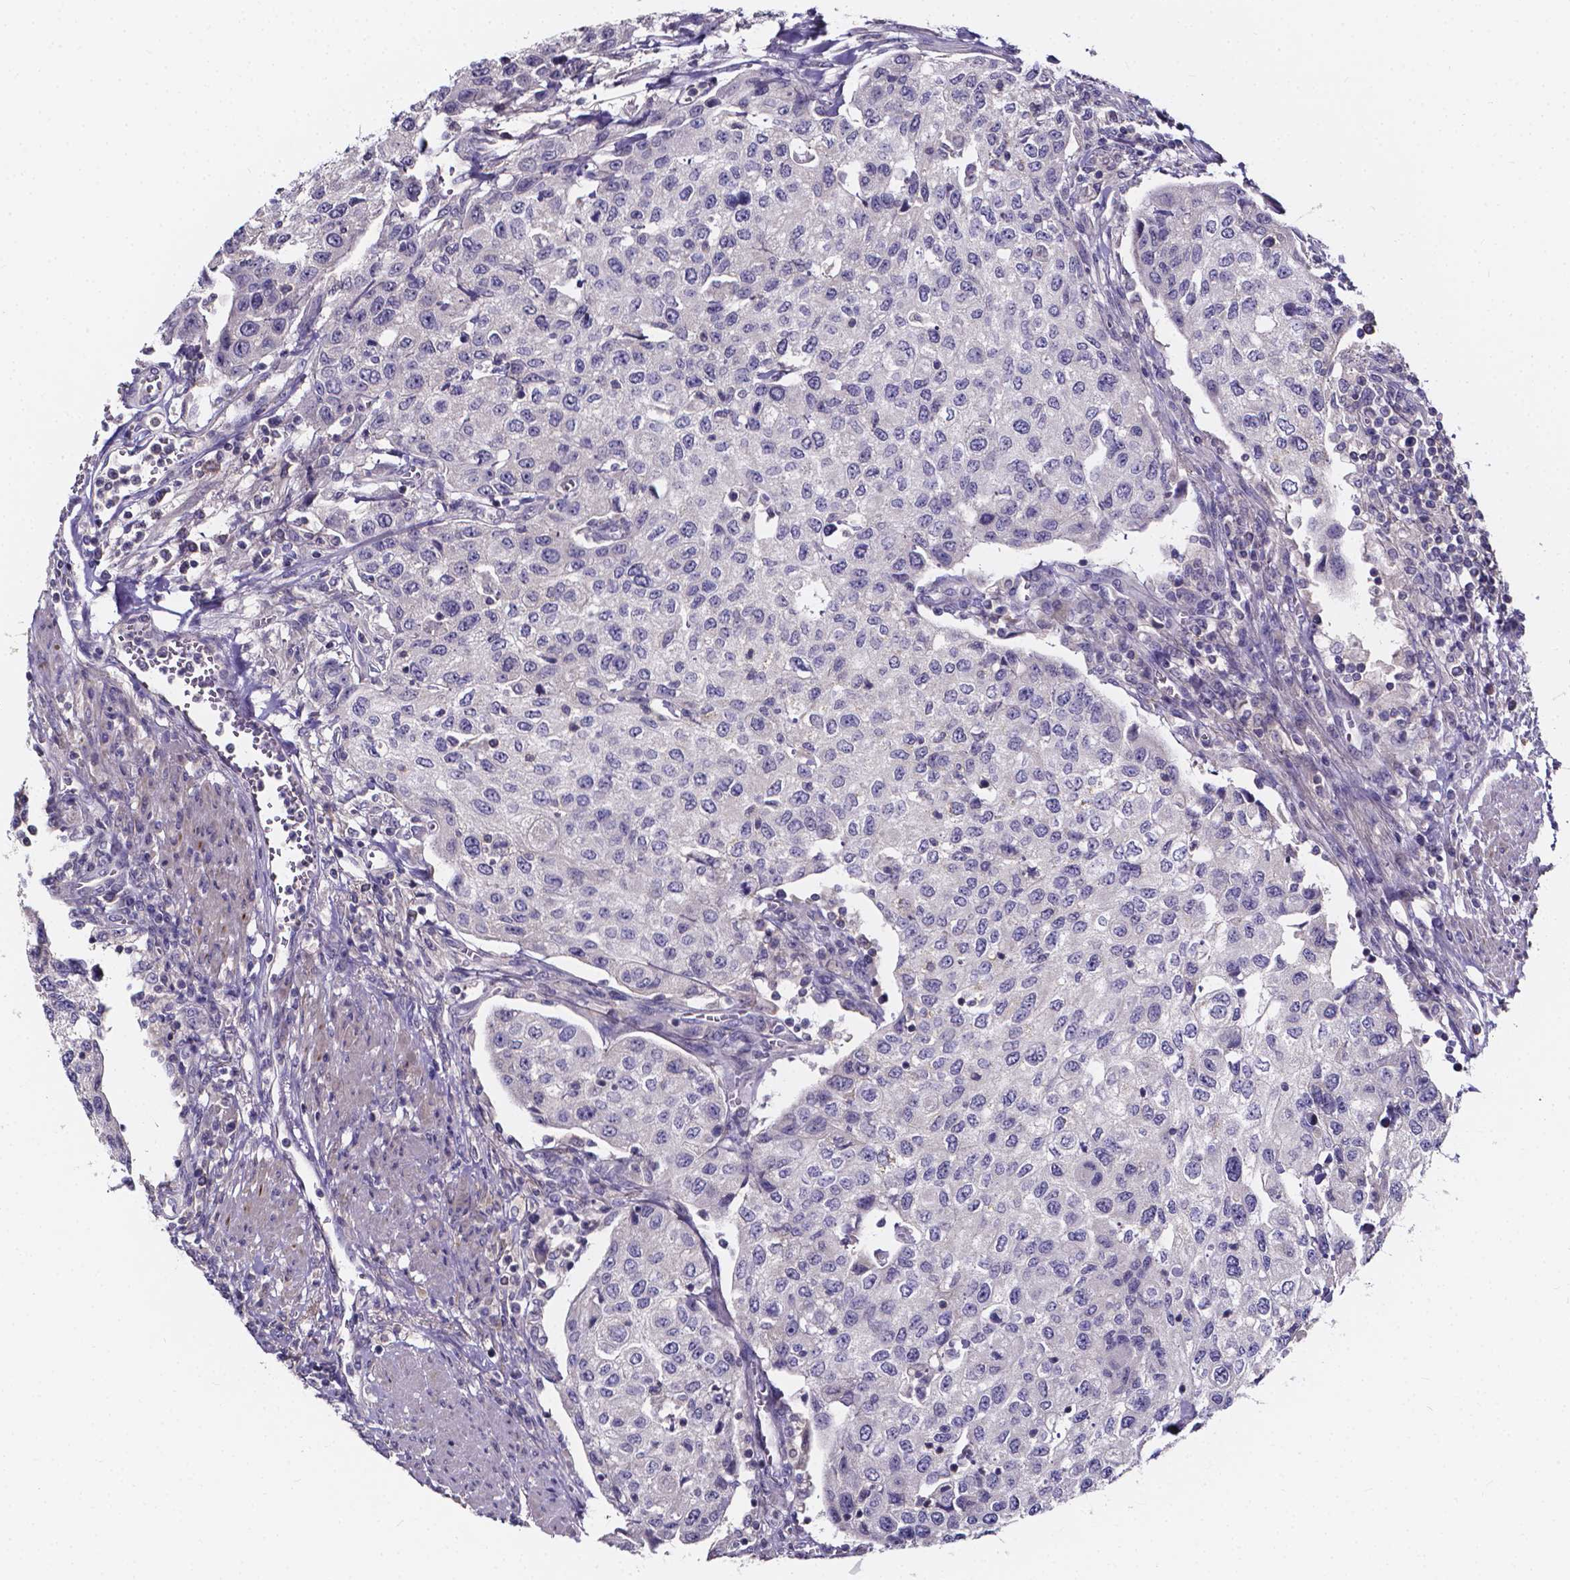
{"staining": {"intensity": "negative", "quantity": "none", "location": "none"}, "tissue": "urothelial cancer", "cell_type": "Tumor cells", "image_type": "cancer", "snomed": [{"axis": "morphology", "description": "Urothelial carcinoma, High grade"}, {"axis": "topography", "description": "Urinary bladder"}], "caption": "This is an immunohistochemistry (IHC) image of human high-grade urothelial carcinoma. There is no positivity in tumor cells.", "gene": "SPOCD1", "patient": {"sex": "female", "age": 78}}